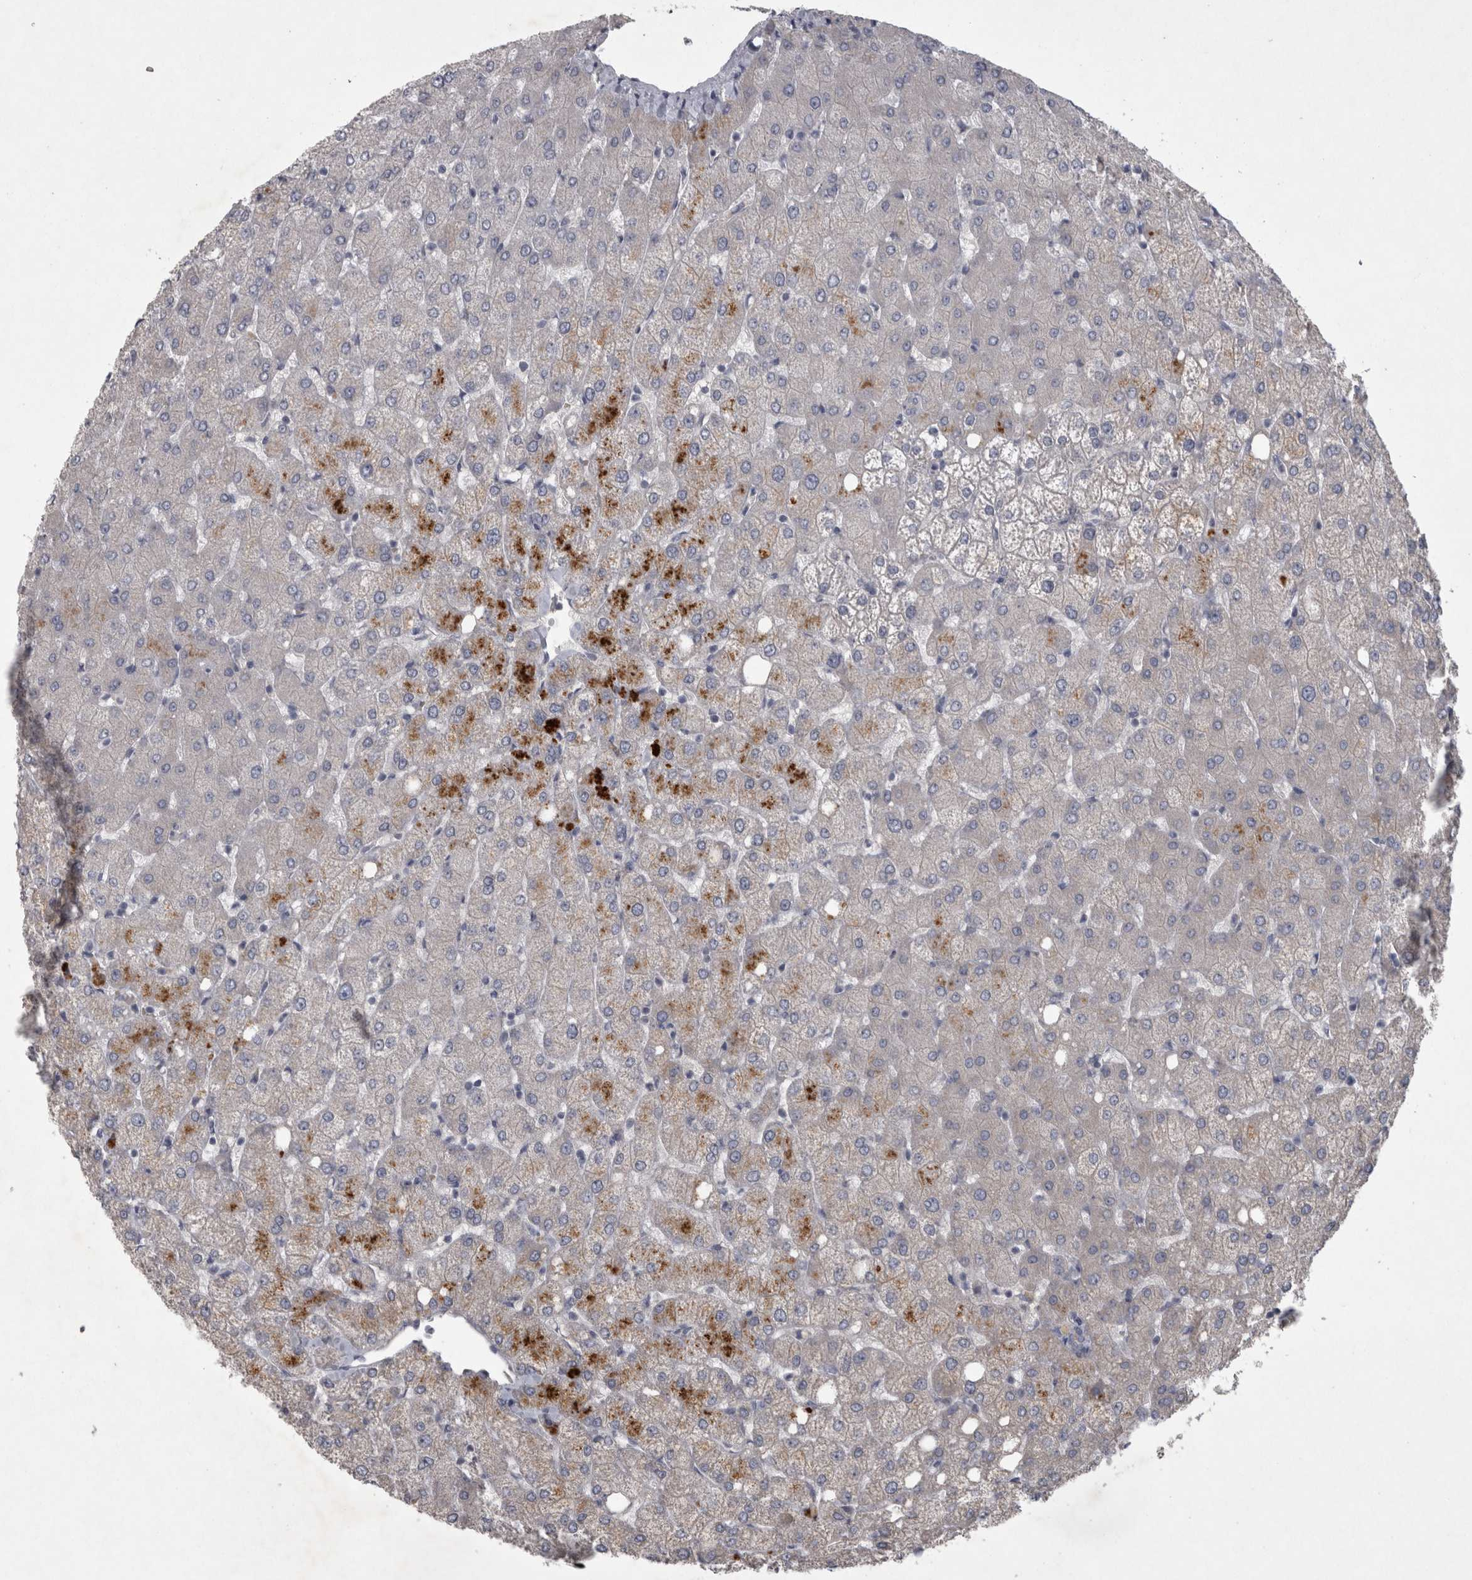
{"staining": {"intensity": "negative", "quantity": "none", "location": "none"}, "tissue": "liver", "cell_type": "Cholangiocytes", "image_type": "normal", "snomed": [{"axis": "morphology", "description": "Normal tissue, NOS"}, {"axis": "topography", "description": "Liver"}], "caption": "High magnification brightfield microscopy of benign liver stained with DAB (3,3'-diaminobenzidine) (brown) and counterstained with hematoxylin (blue): cholangiocytes show no significant positivity.", "gene": "ENPP7", "patient": {"sex": "female", "age": 54}}